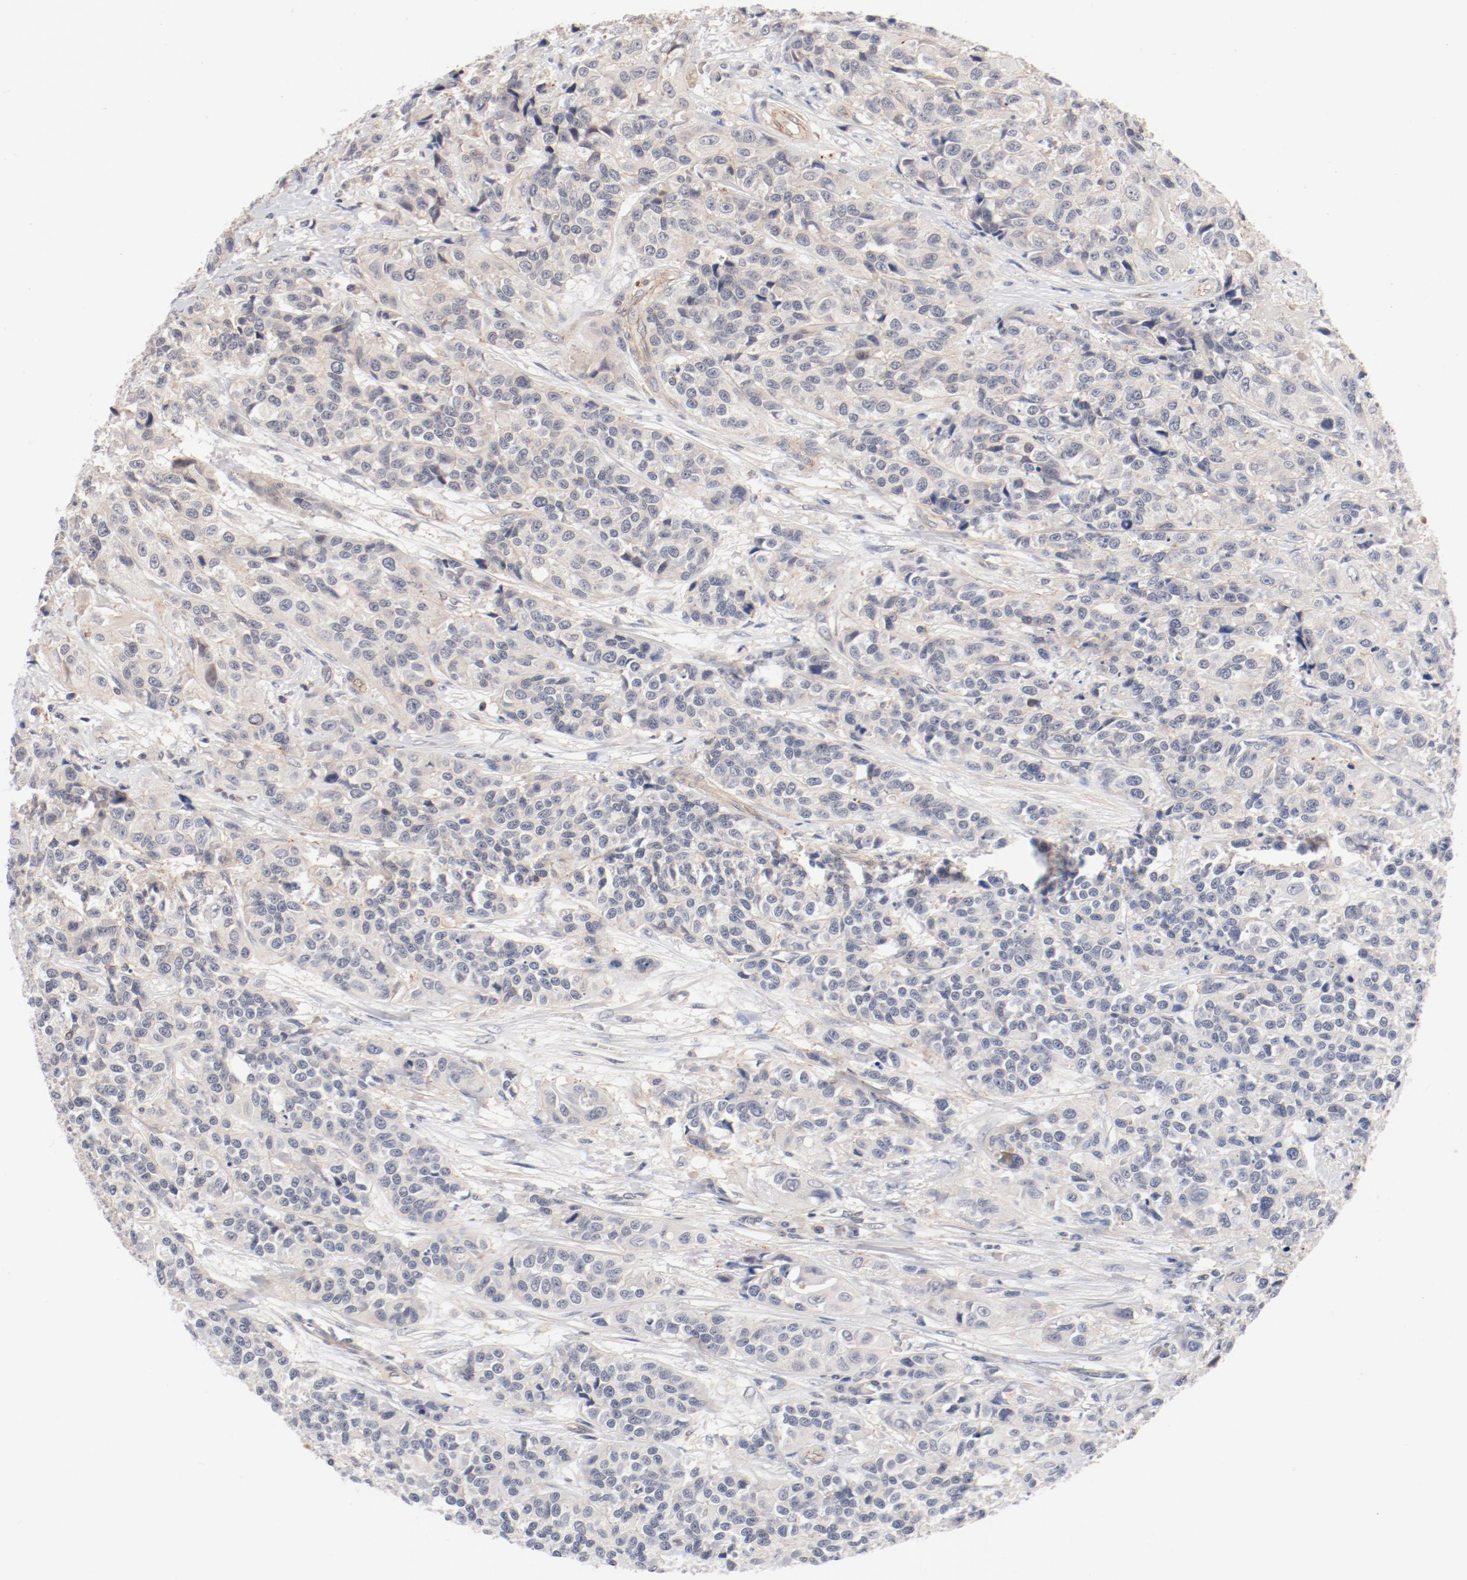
{"staining": {"intensity": "negative", "quantity": "none", "location": "none"}, "tissue": "urothelial cancer", "cell_type": "Tumor cells", "image_type": "cancer", "snomed": [{"axis": "morphology", "description": "Urothelial carcinoma, High grade"}, {"axis": "topography", "description": "Urinary bladder"}], "caption": "An image of human urothelial carcinoma (high-grade) is negative for staining in tumor cells.", "gene": "ZNF267", "patient": {"sex": "female", "age": 81}}